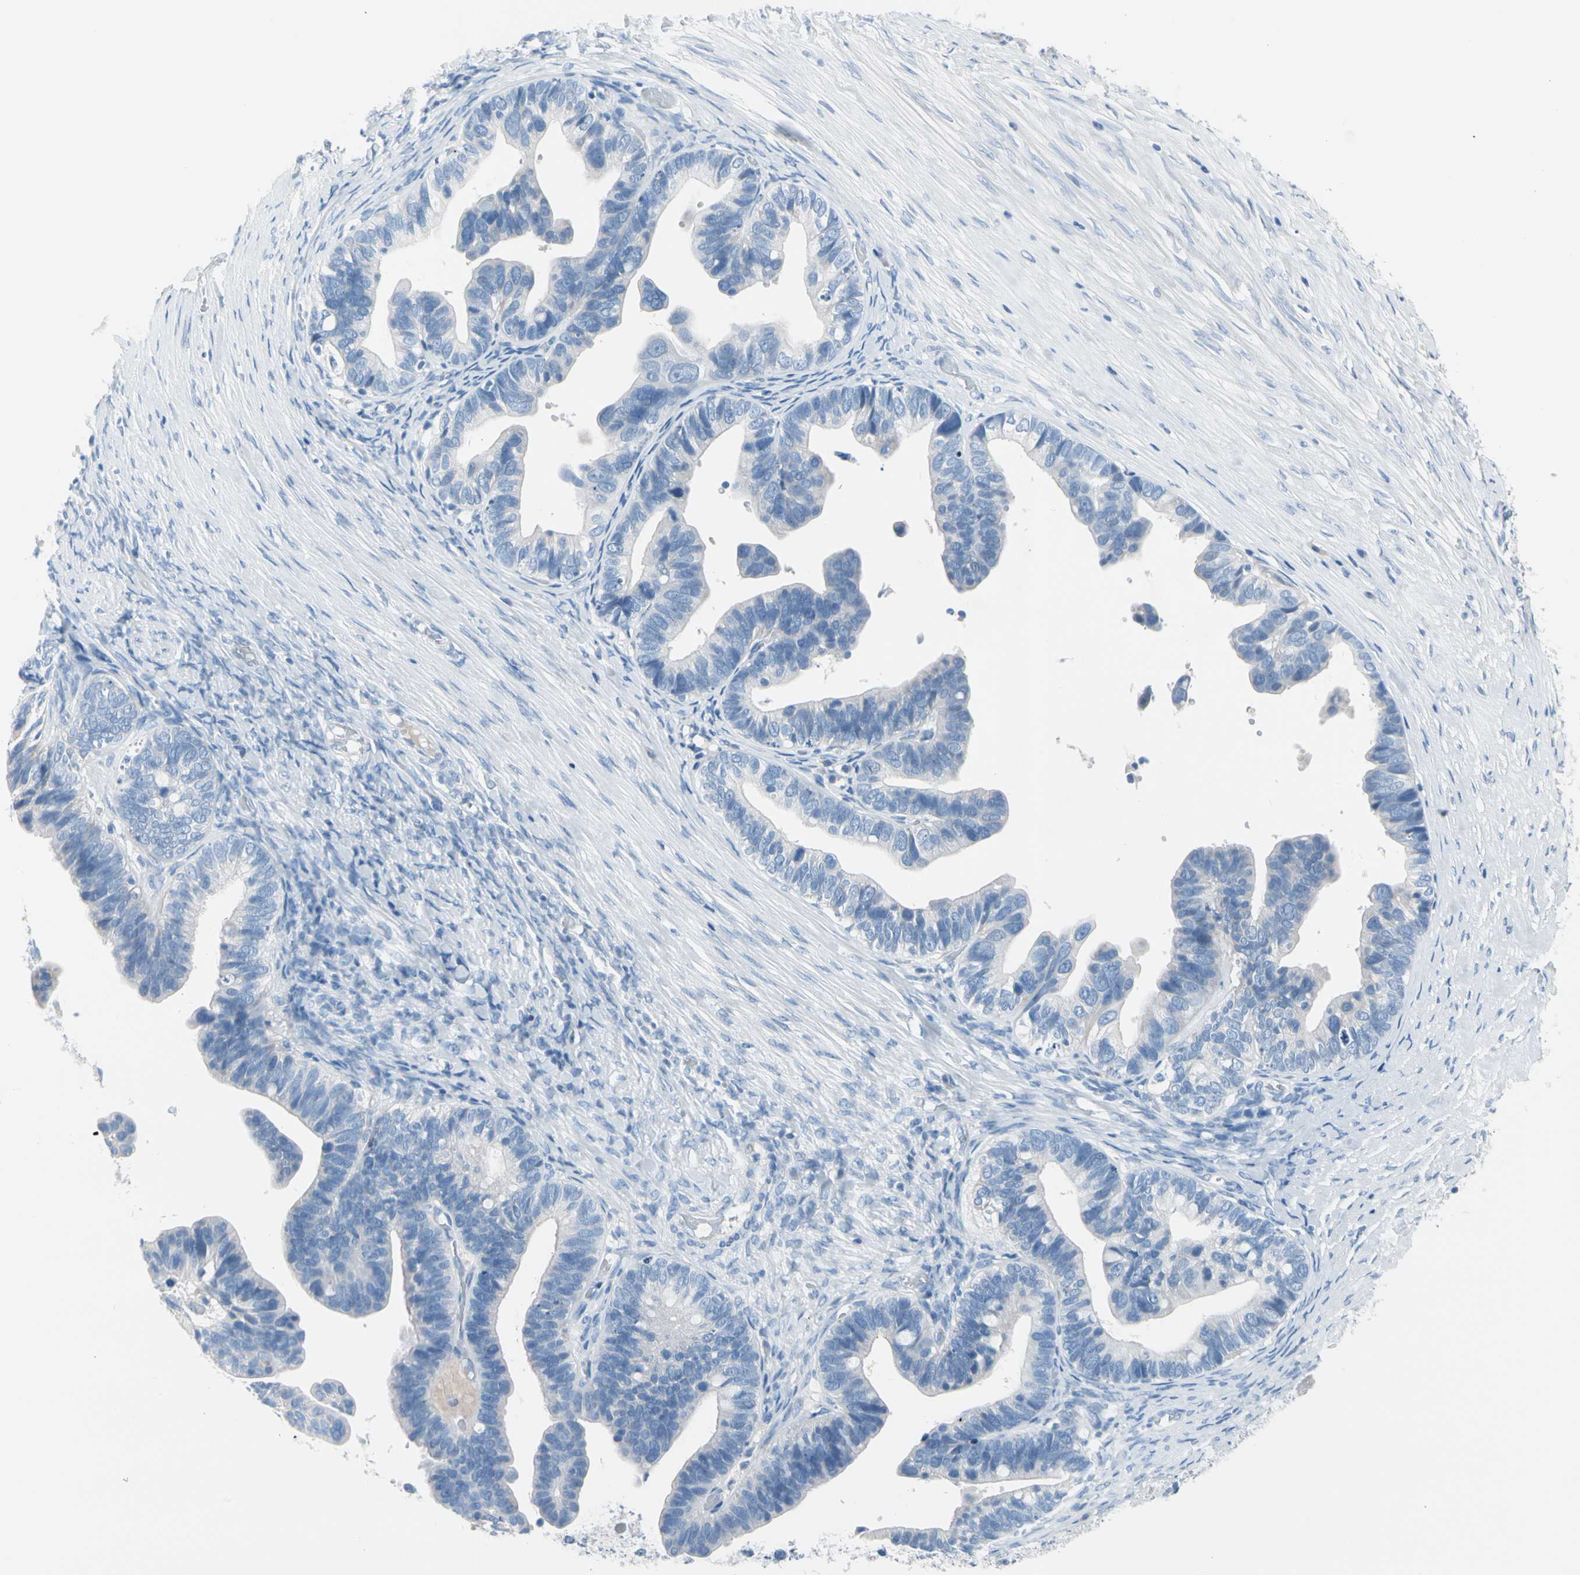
{"staining": {"intensity": "negative", "quantity": "none", "location": "none"}, "tissue": "ovarian cancer", "cell_type": "Tumor cells", "image_type": "cancer", "snomed": [{"axis": "morphology", "description": "Cystadenocarcinoma, serous, NOS"}, {"axis": "topography", "description": "Ovary"}], "caption": "Immunohistochemistry (IHC) of ovarian cancer (serous cystadenocarcinoma) shows no staining in tumor cells. (DAB IHC with hematoxylin counter stain).", "gene": "TPO", "patient": {"sex": "female", "age": 56}}